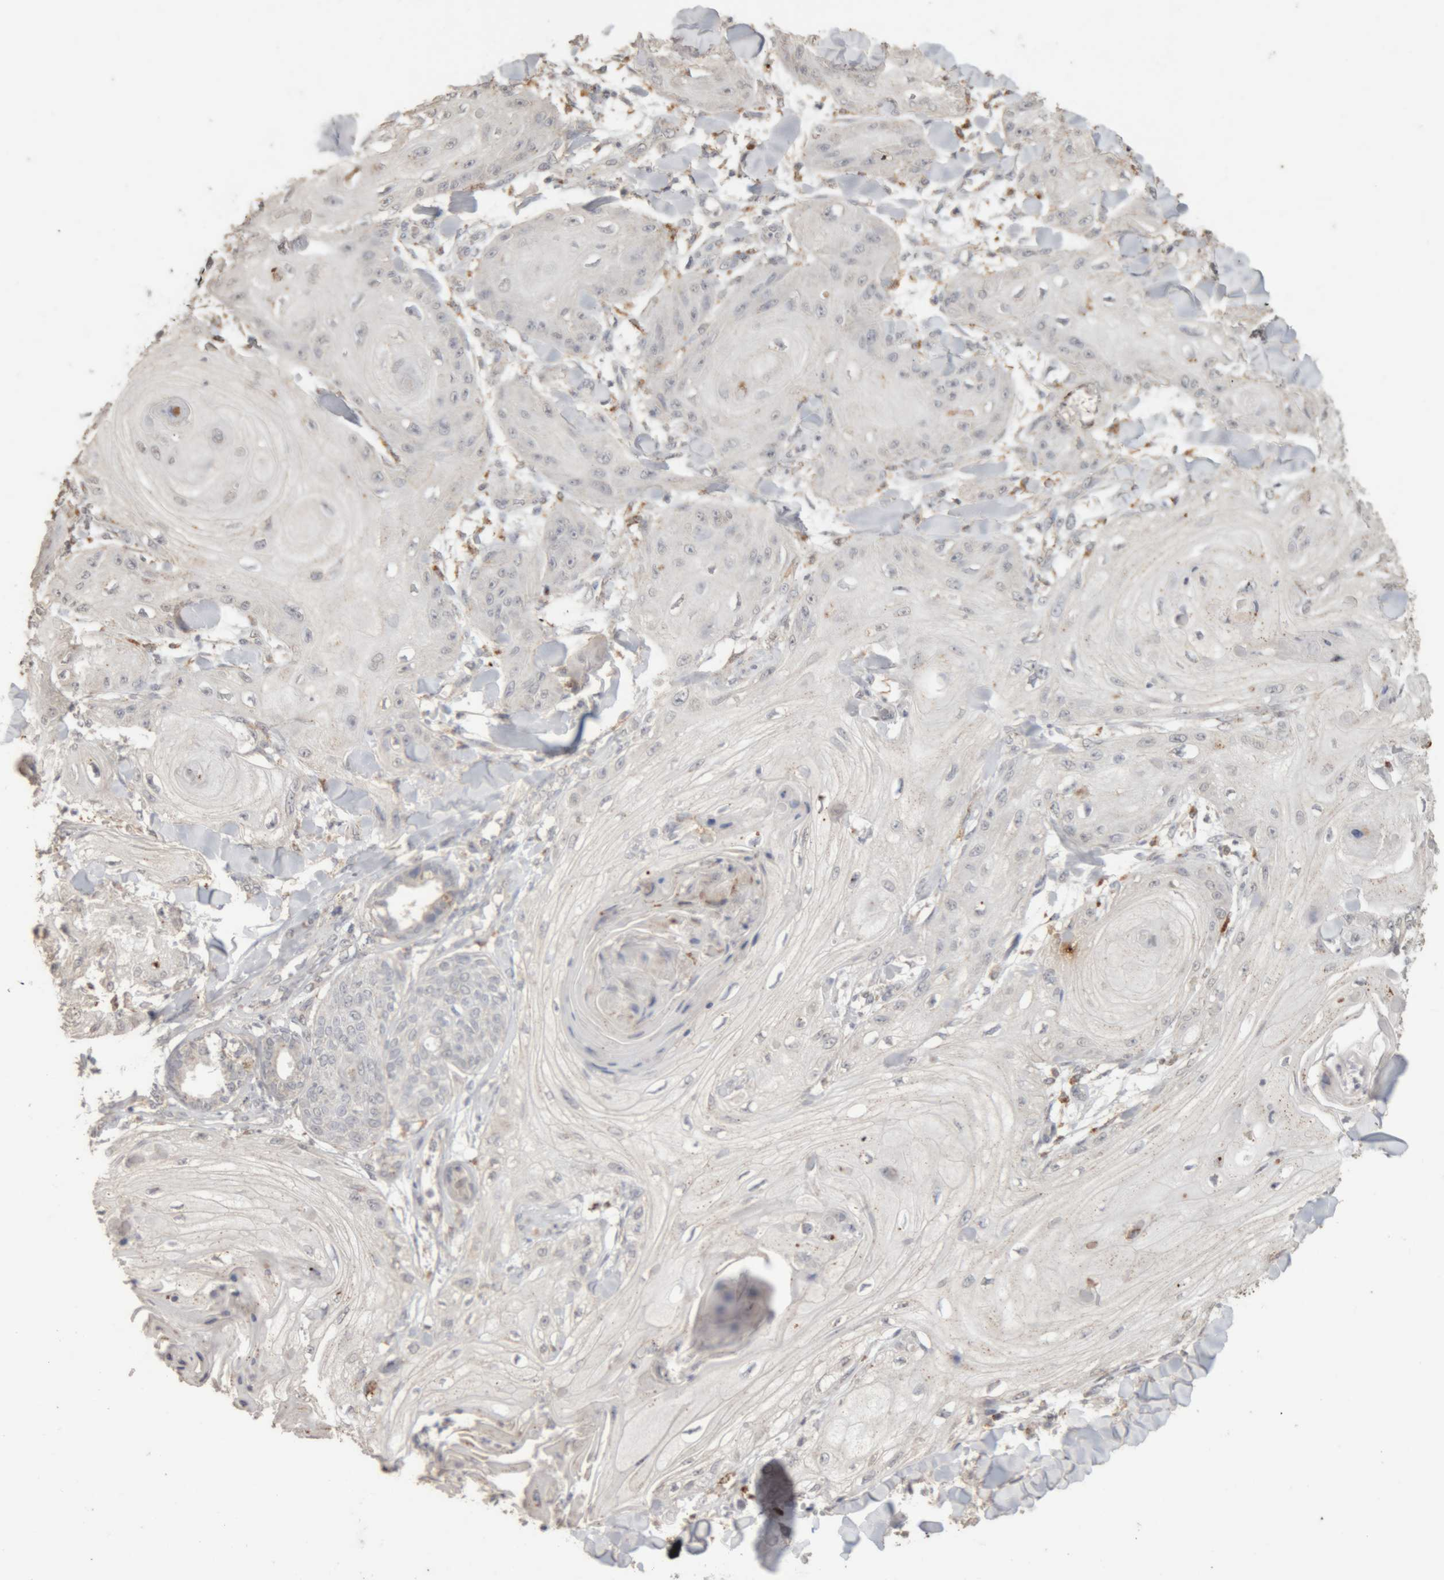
{"staining": {"intensity": "negative", "quantity": "none", "location": "none"}, "tissue": "skin cancer", "cell_type": "Tumor cells", "image_type": "cancer", "snomed": [{"axis": "morphology", "description": "Squamous cell carcinoma, NOS"}, {"axis": "topography", "description": "Skin"}], "caption": "Histopathology image shows no significant protein staining in tumor cells of squamous cell carcinoma (skin).", "gene": "ARSA", "patient": {"sex": "male", "age": 74}}